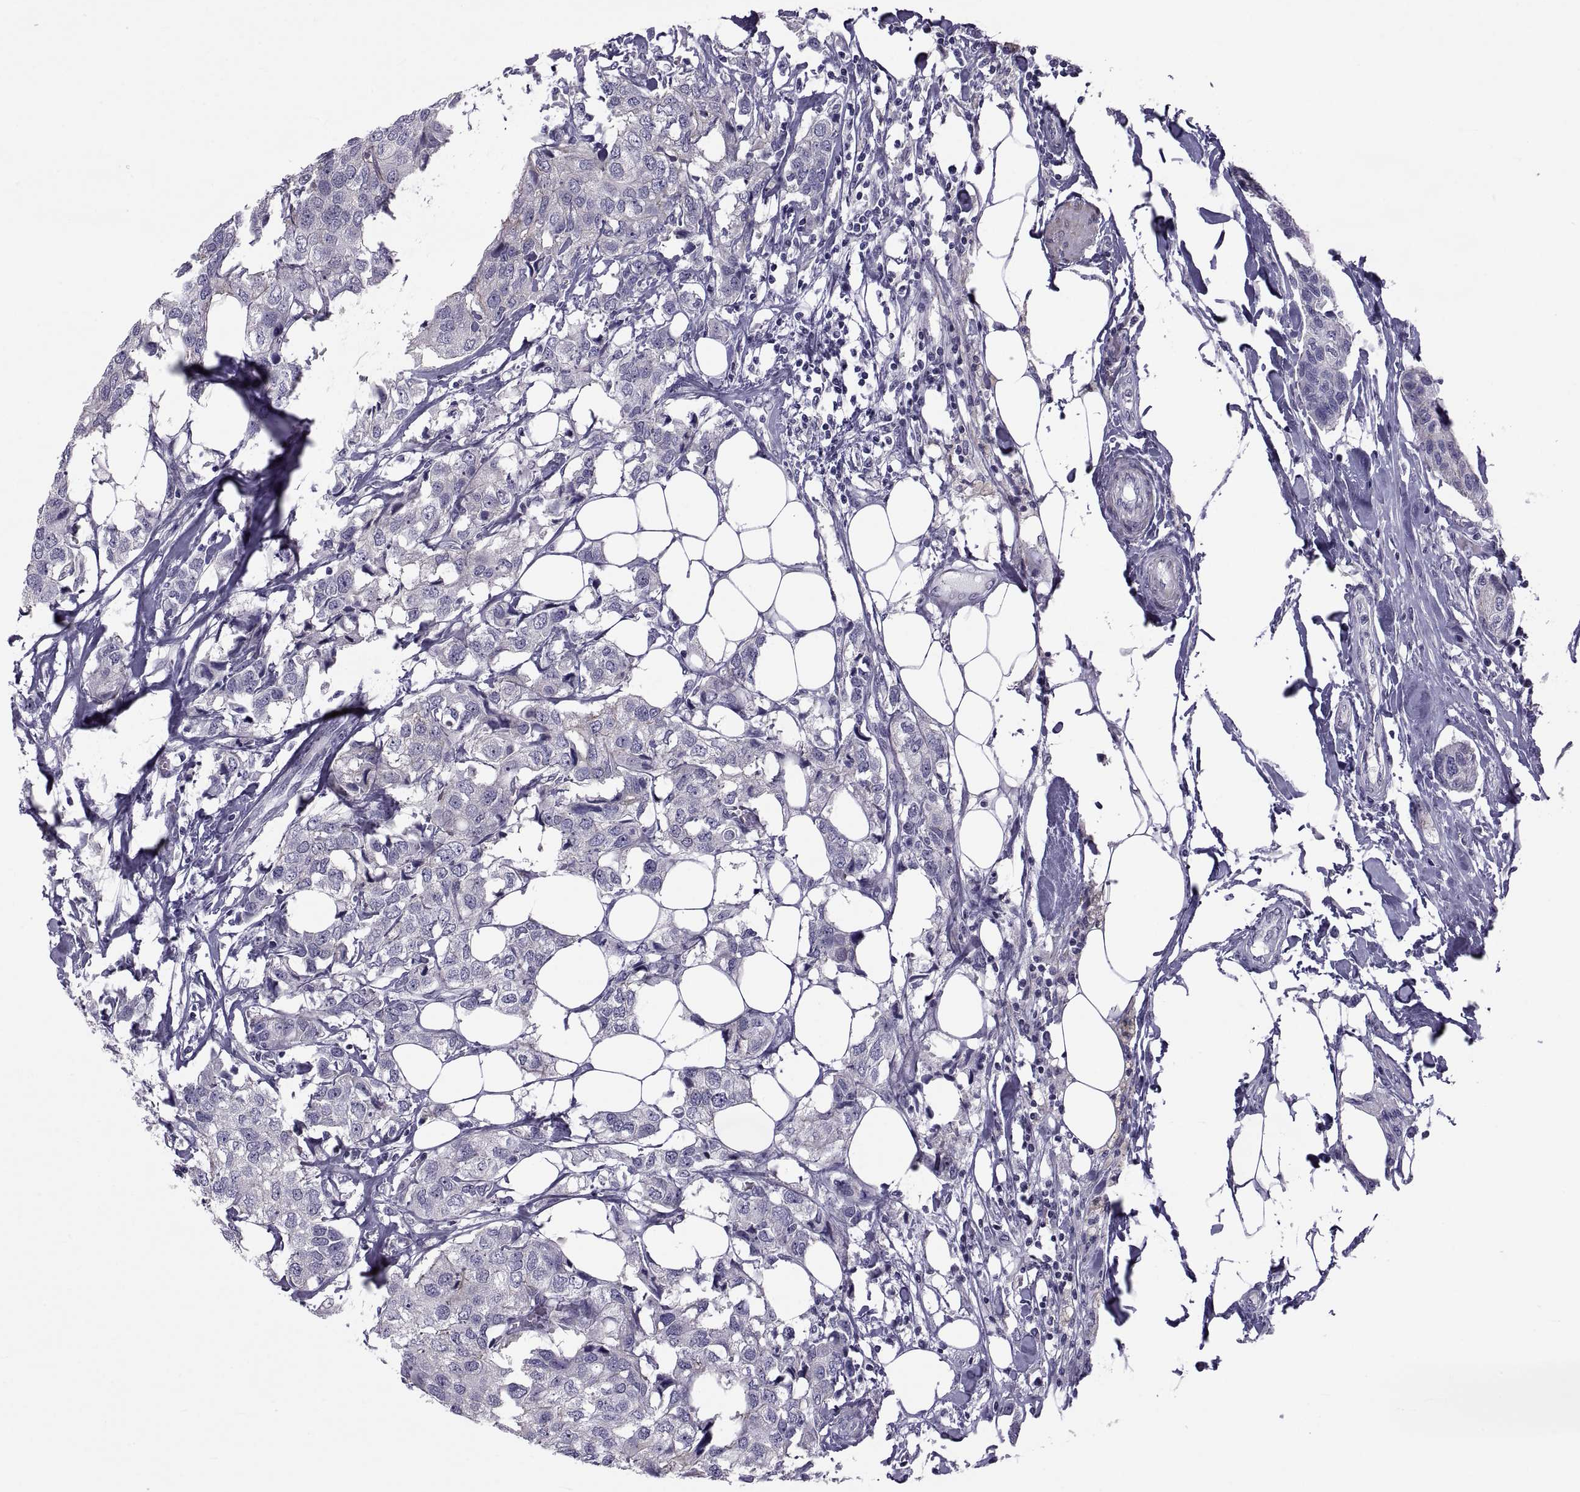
{"staining": {"intensity": "negative", "quantity": "none", "location": "none"}, "tissue": "breast cancer", "cell_type": "Tumor cells", "image_type": "cancer", "snomed": [{"axis": "morphology", "description": "Duct carcinoma"}, {"axis": "topography", "description": "Breast"}], "caption": "DAB (3,3'-diaminobenzidine) immunohistochemical staining of breast cancer (infiltrating ductal carcinoma) demonstrates no significant positivity in tumor cells.", "gene": "TMEM158", "patient": {"sex": "female", "age": 80}}